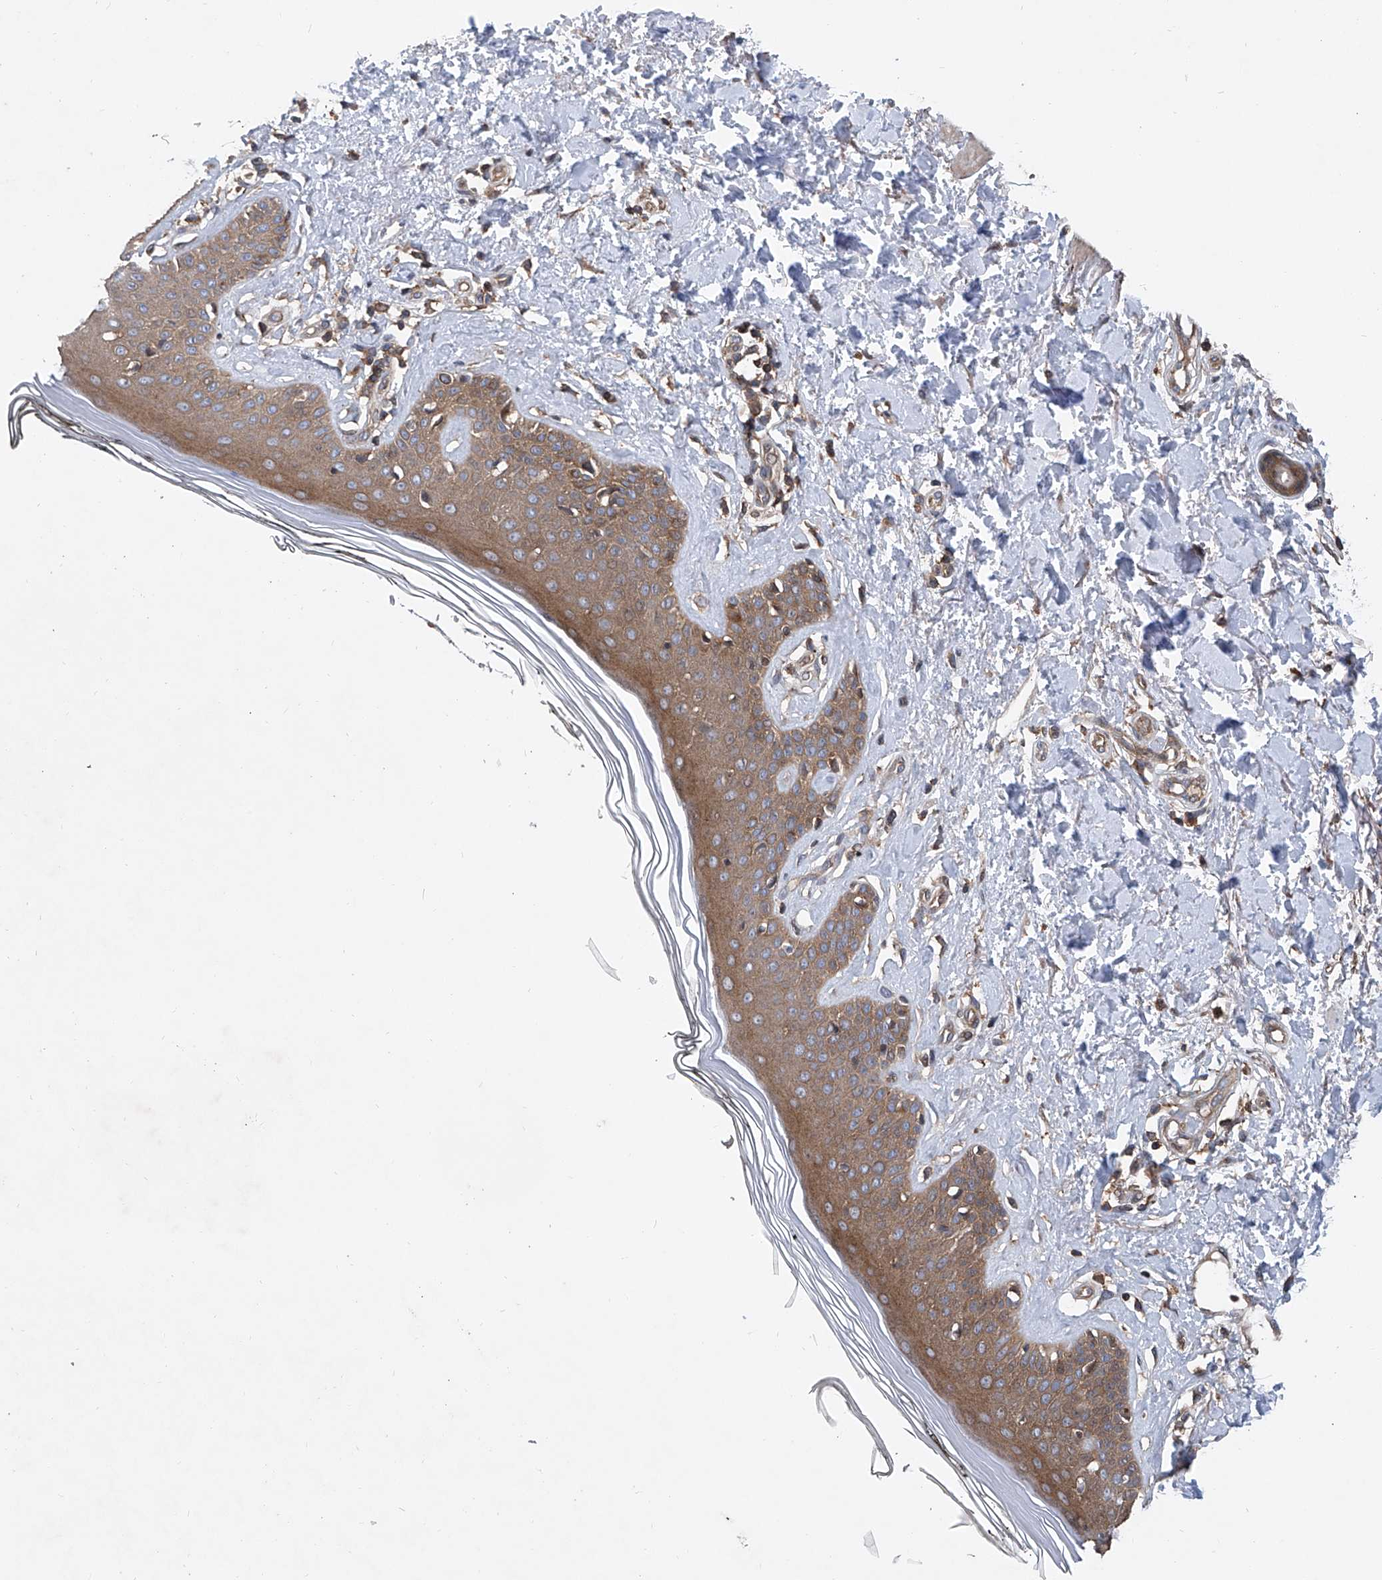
{"staining": {"intensity": "moderate", "quantity": ">75%", "location": "cytoplasmic/membranous"}, "tissue": "skin", "cell_type": "Fibroblasts", "image_type": "normal", "snomed": [{"axis": "morphology", "description": "Normal tissue, NOS"}, {"axis": "topography", "description": "Skin"}], "caption": "The histopathology image demonstrates immunohistochemical staining of normal skin. There is moderate cytoplasmic/membranous positivity is identified in about >75% of fibroblasts. The staining was performed using DAB, with brown indicating positive protein expression. Nuclei are stained blue with hematoxylin.", "gene": "SMAP1", "patient": {"sex": "female", "age": 64}}